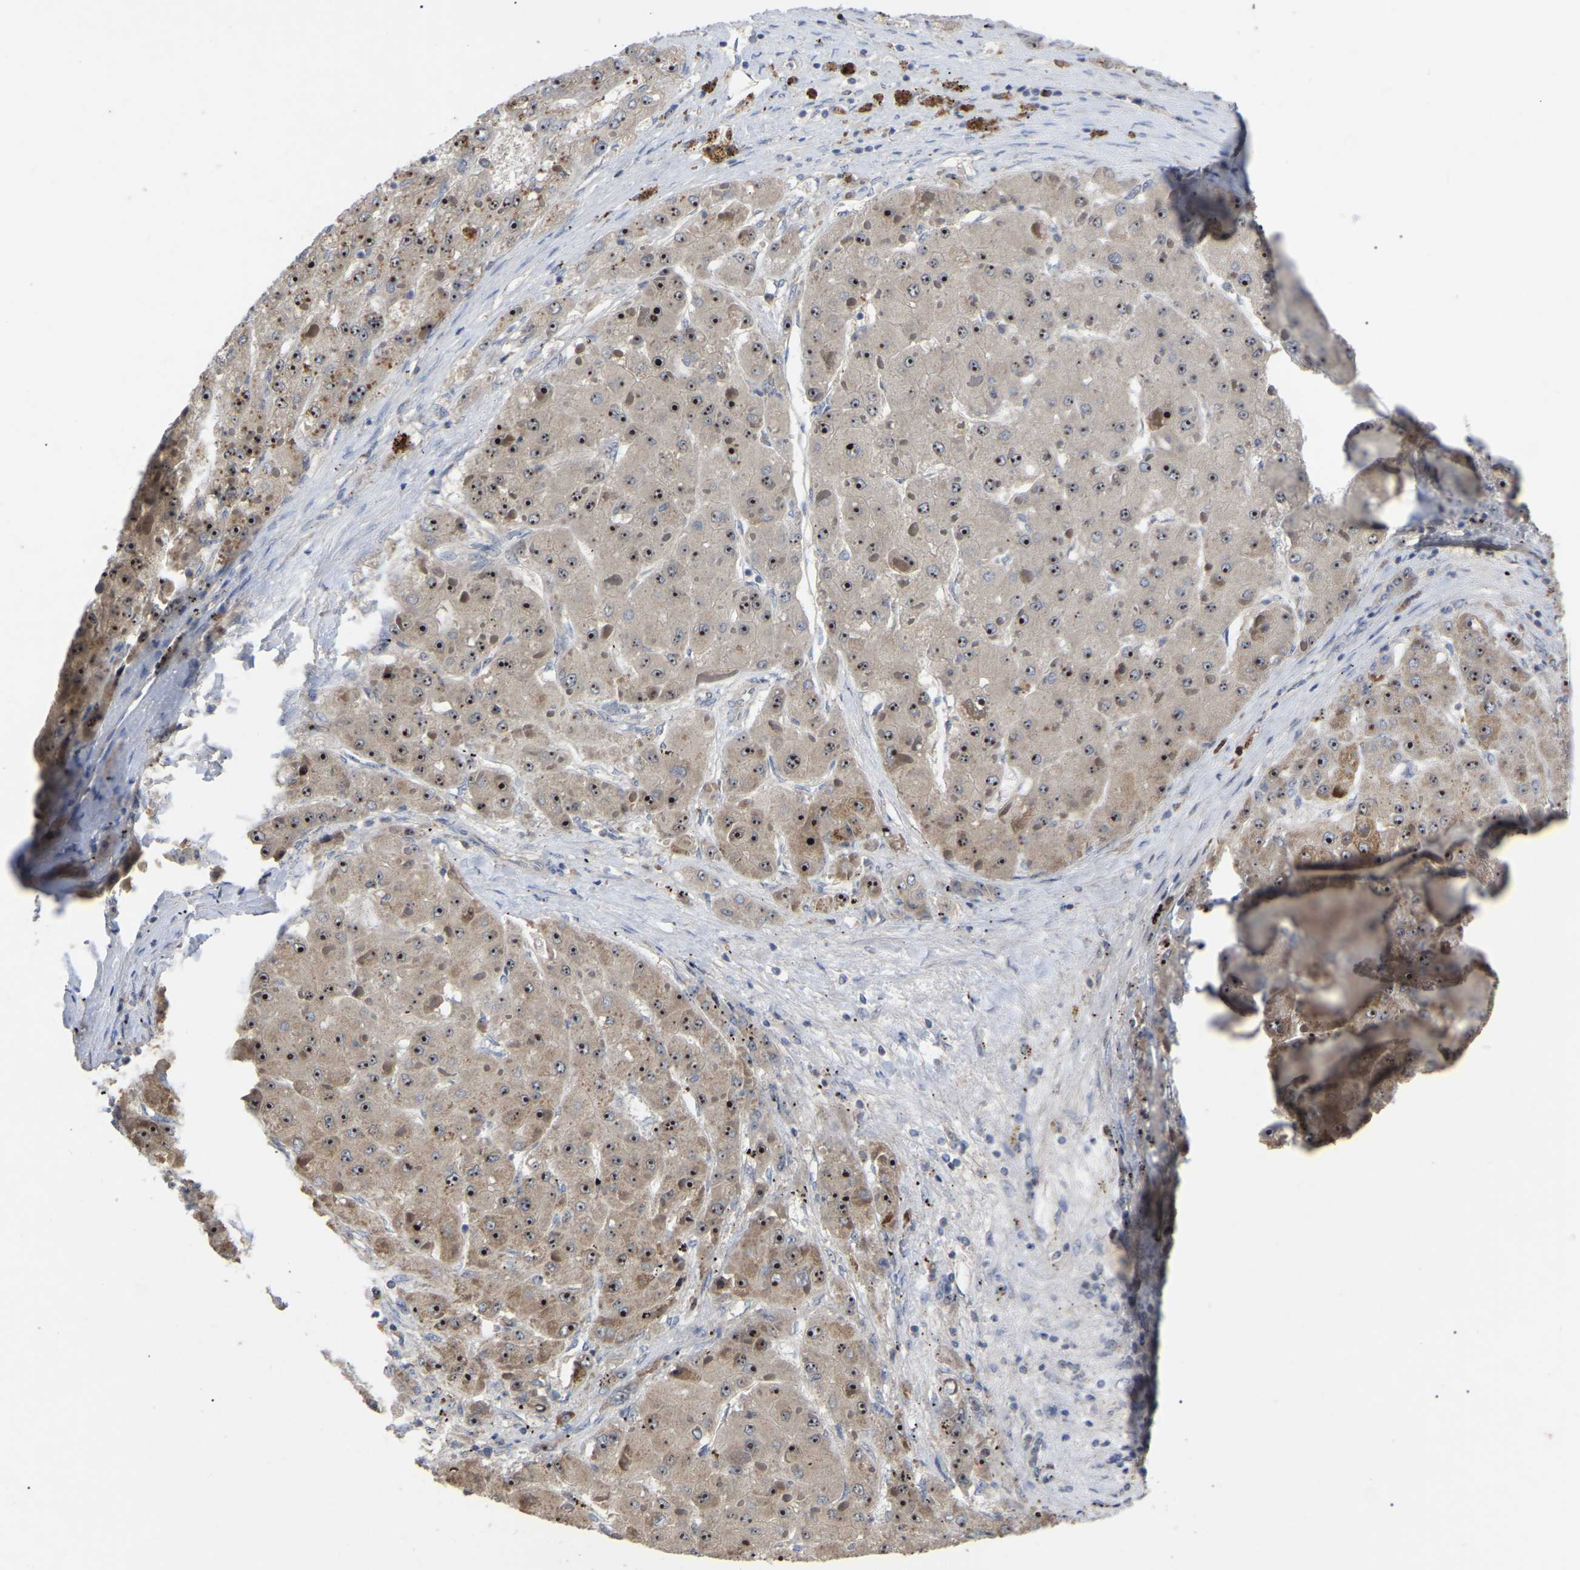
{"staining": {"intensity": "strong", "quantity": ">75%", "location": "cytoplasmic/membranous,nuclear"}, "tissue": "liver cancer", "cell_type": "Tumor cells", "image_type": "cancer", "snomed": [{"axis": "morphology", "description": "Carcinoma, Hepatocellular, NOS"}, {"axis": "topography", "description": "Liver"}], "caption": "Liver hepatocellular carcinoma stained with a brown dye exhibits strong cytoplasmic/membranous and nuclear positive positivity in about >75% of tumor cells.", "gene": "NOP53", "patient": {"sex": "female", "age": 73}}